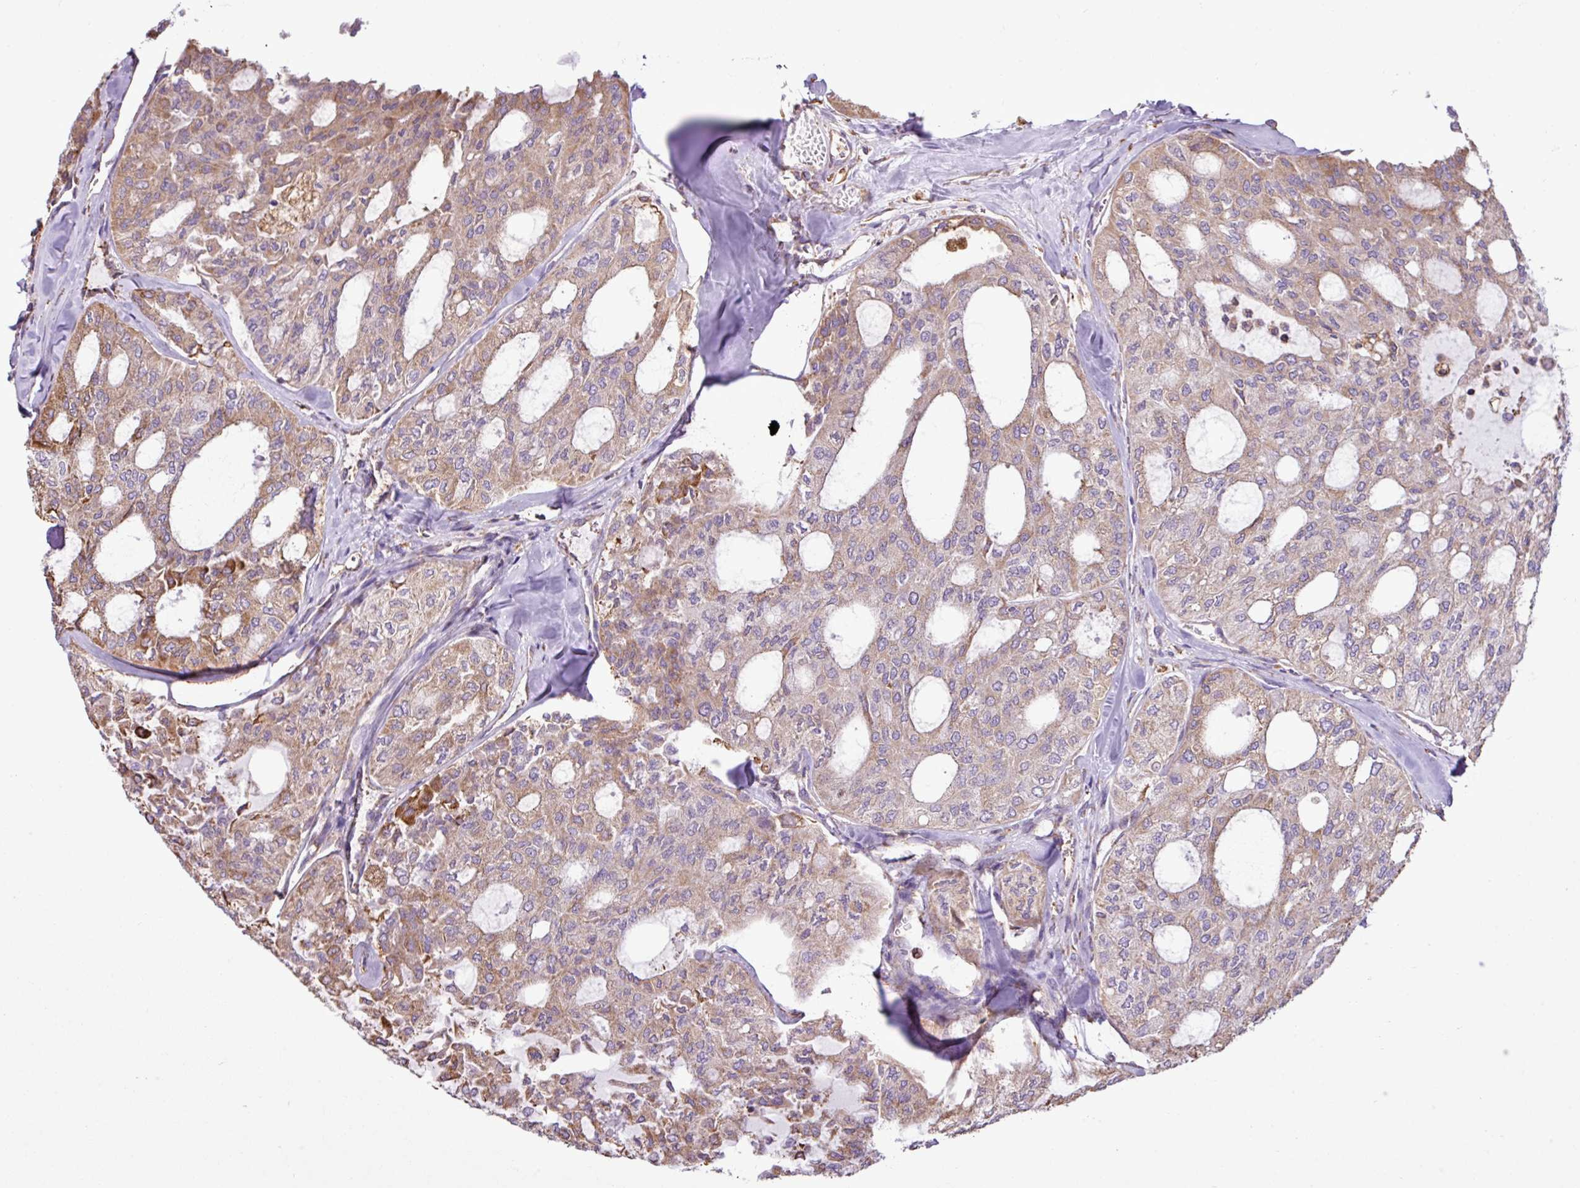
{"staining": {"intensity": "moderate", "quantity": ">75%", "location": "cytoplasmic/membranous"}, "tissue": "thyroid cancer", "cell_type": "Tumor cells", "image_type": "cancer", "snomed": [{"axis": "morphology", "description": "Follicular adenoma carcinoma, NOS"}, {"axis": "topography", "description": "Thyroid gland"}], "caption": "Tumor cells demonstrate medium levels of moderate cytoplasmic/membranous staining in approximately >75% of cells in human thyroid follicular adenoma carcinoma.", "gene": "ZSCAN5A", "patient": {"sex": "male", "age": 75}}